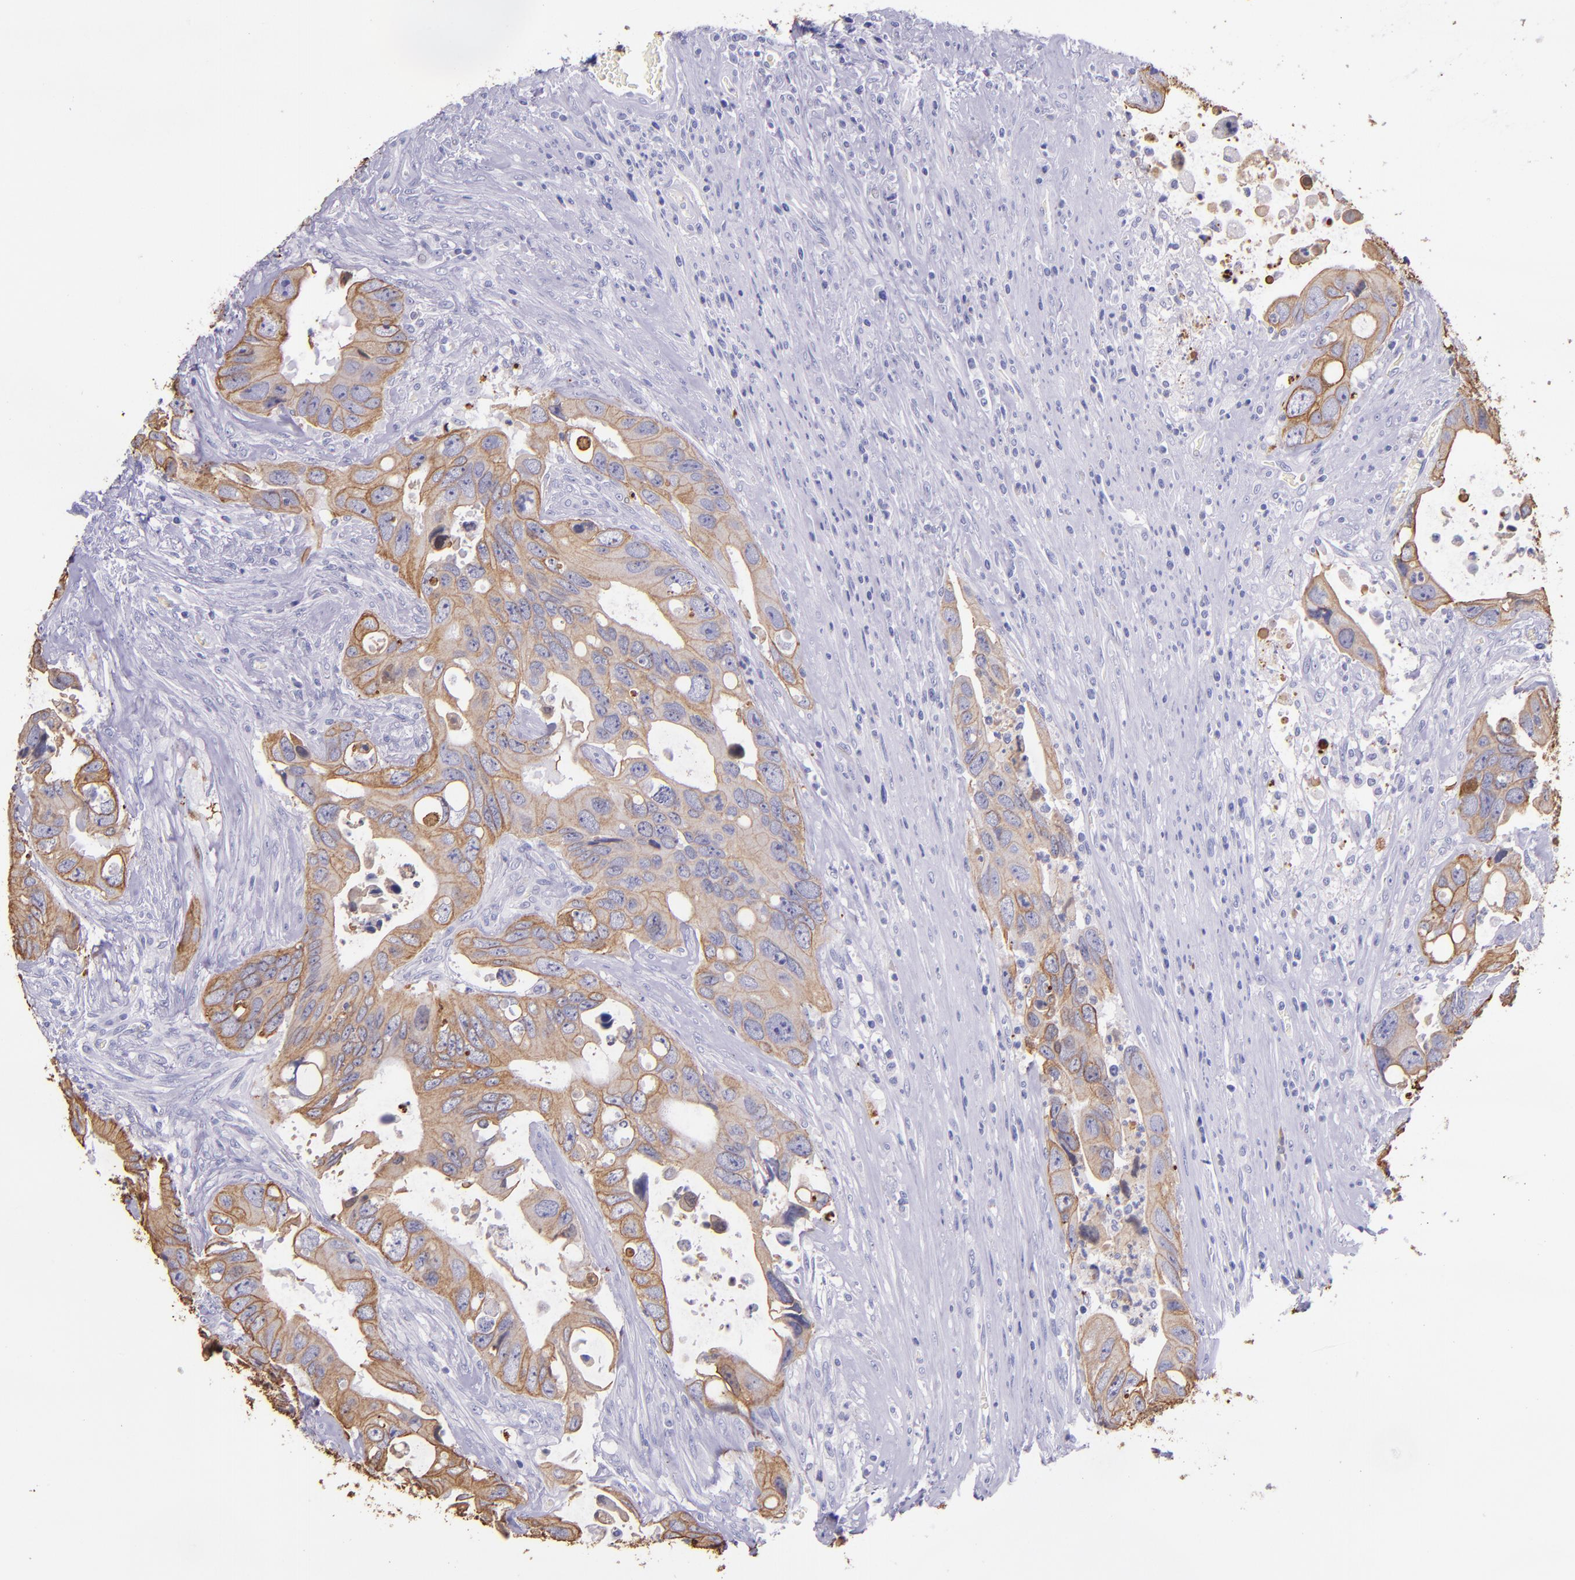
{"staining": {"intensity": "moderate", "quantity": ">75%", "location": "cytoplasmic/membranous"}, "tissue": "colorectal cancer", "cell_type": "Tumor cells", "image_type": "cancer", "snomed": [{"axis": "morphology", "description": "Adenocarcinoma, NOS"}, {"axis": "topography", "description": "Rectum"}], "caption": "Colorectal cancer stained for a protein (brown) shows moderate cytoplasmic/membranous positive positivity in approximately >75% of tumor cells.", "gene": "KRT4", "patient": {"sex": "male", "age": 70}}